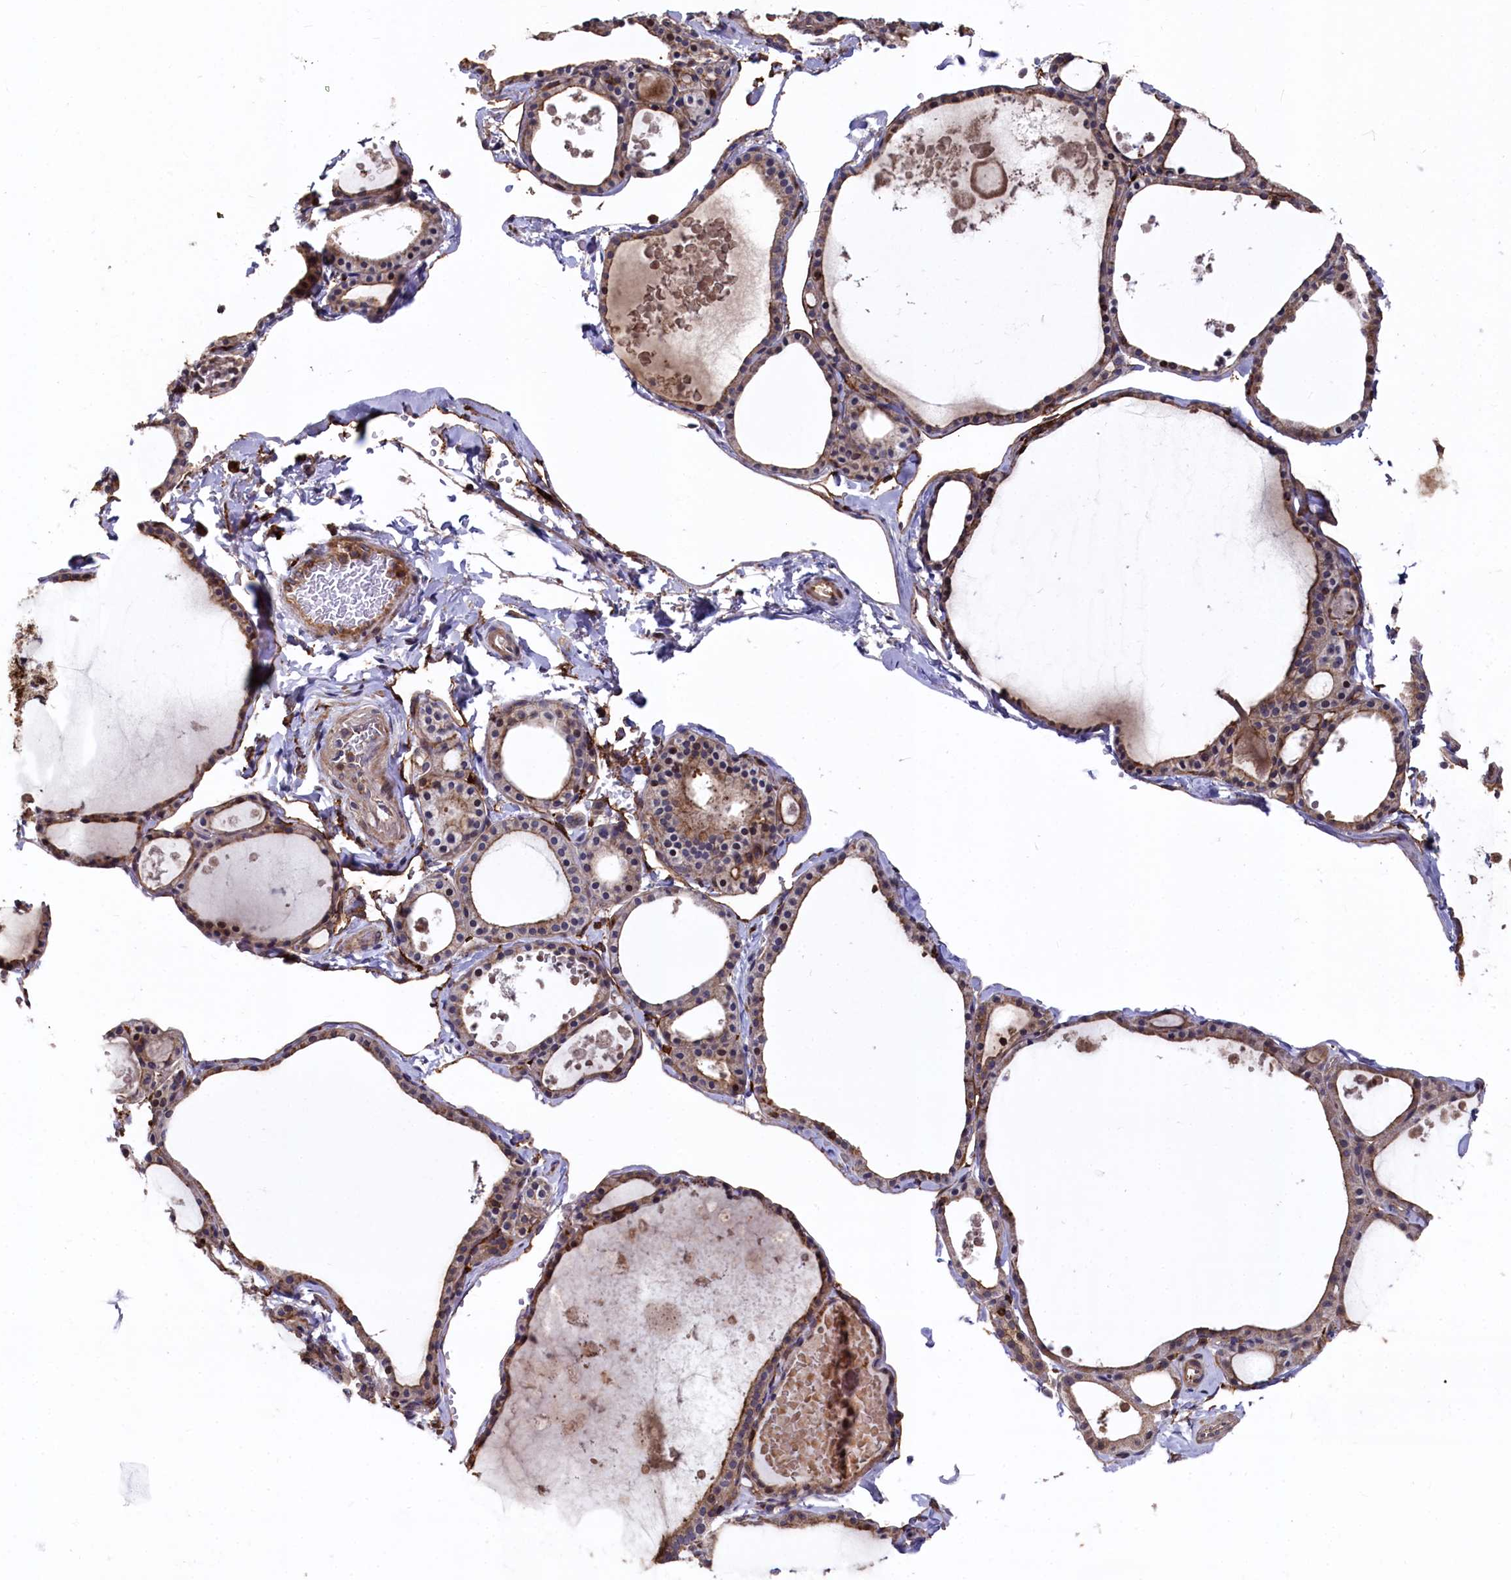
{"staining": {"intensity": "moderate", "quantity": "25%-75%", "location": "cytoplasmic/membranous"}, "tissue": "thyroid gland", "cell_type": "Glandular cells", "image_type": "normal", "snomed": [{"axis": "morphology", "description": "Normal tissue, NOS"}, {"axis": "topography", "description": "Thyroid gland"}], "caption": "A brown stain highlights moderate cytoplasmic/membranous expression of a protein in glandular cells of benign thyroid gland.", "gene": "PLEKHO2", "patient": {"sex": "male", "age": 56}}